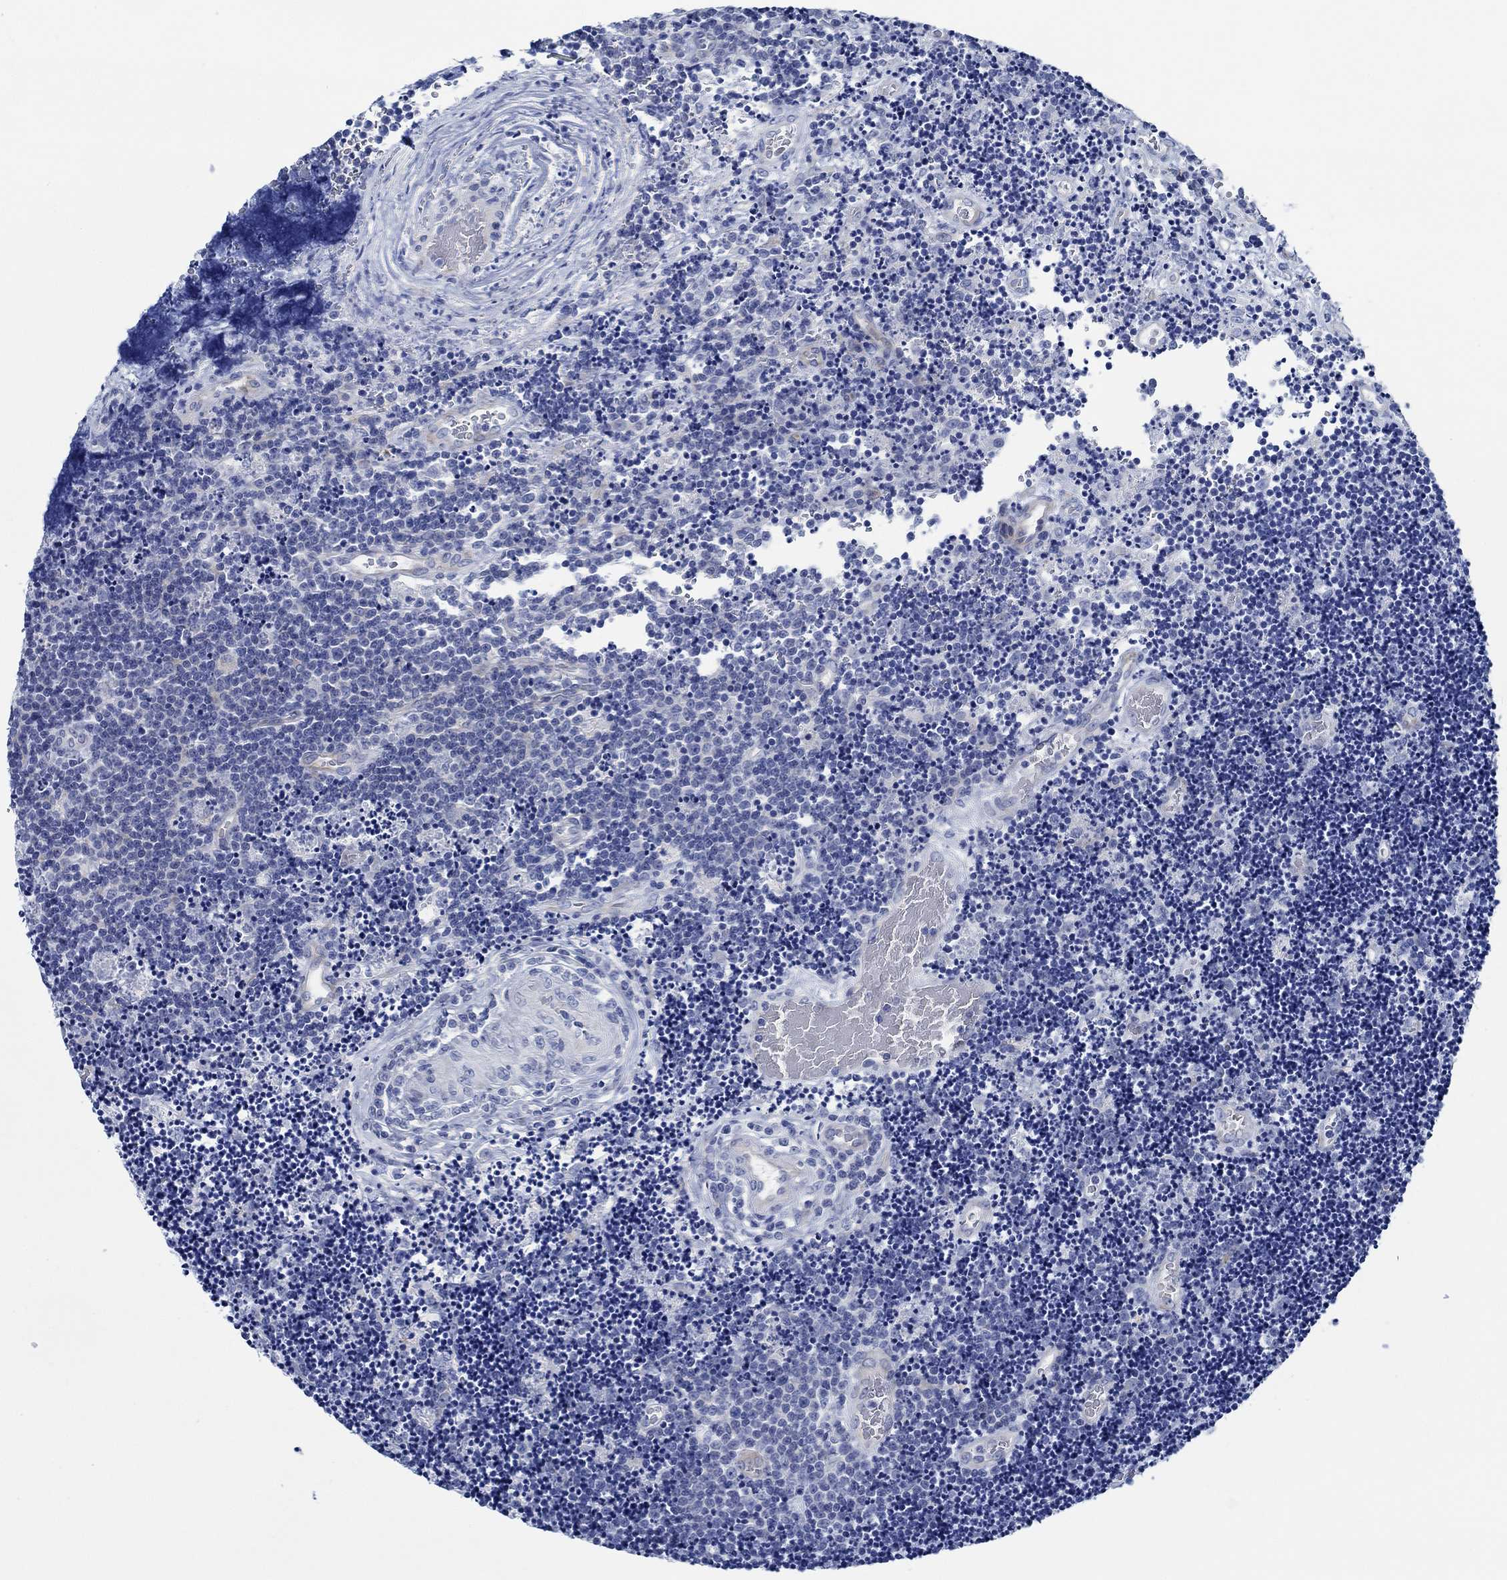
{"staining": {"intensity": "negative", "quantity": "none", "location": "none"}, "tissue": "lymphoma", "cell_type": "Tumor cells", "image_type": "cancer", "snomed": [{"axis": "morphology", "description": "Malignant lymphoma, non-Hodgkin's type, Low grade"}, {"axis": "topography", "description": "Brain"}], "caption": "A high-resolution image shows IHC staining of lymphoma, which demonstrates no significant positivity in tumor cells.", "gene": "SVEP1", "patient": {"sex": "female", "age": 66}}